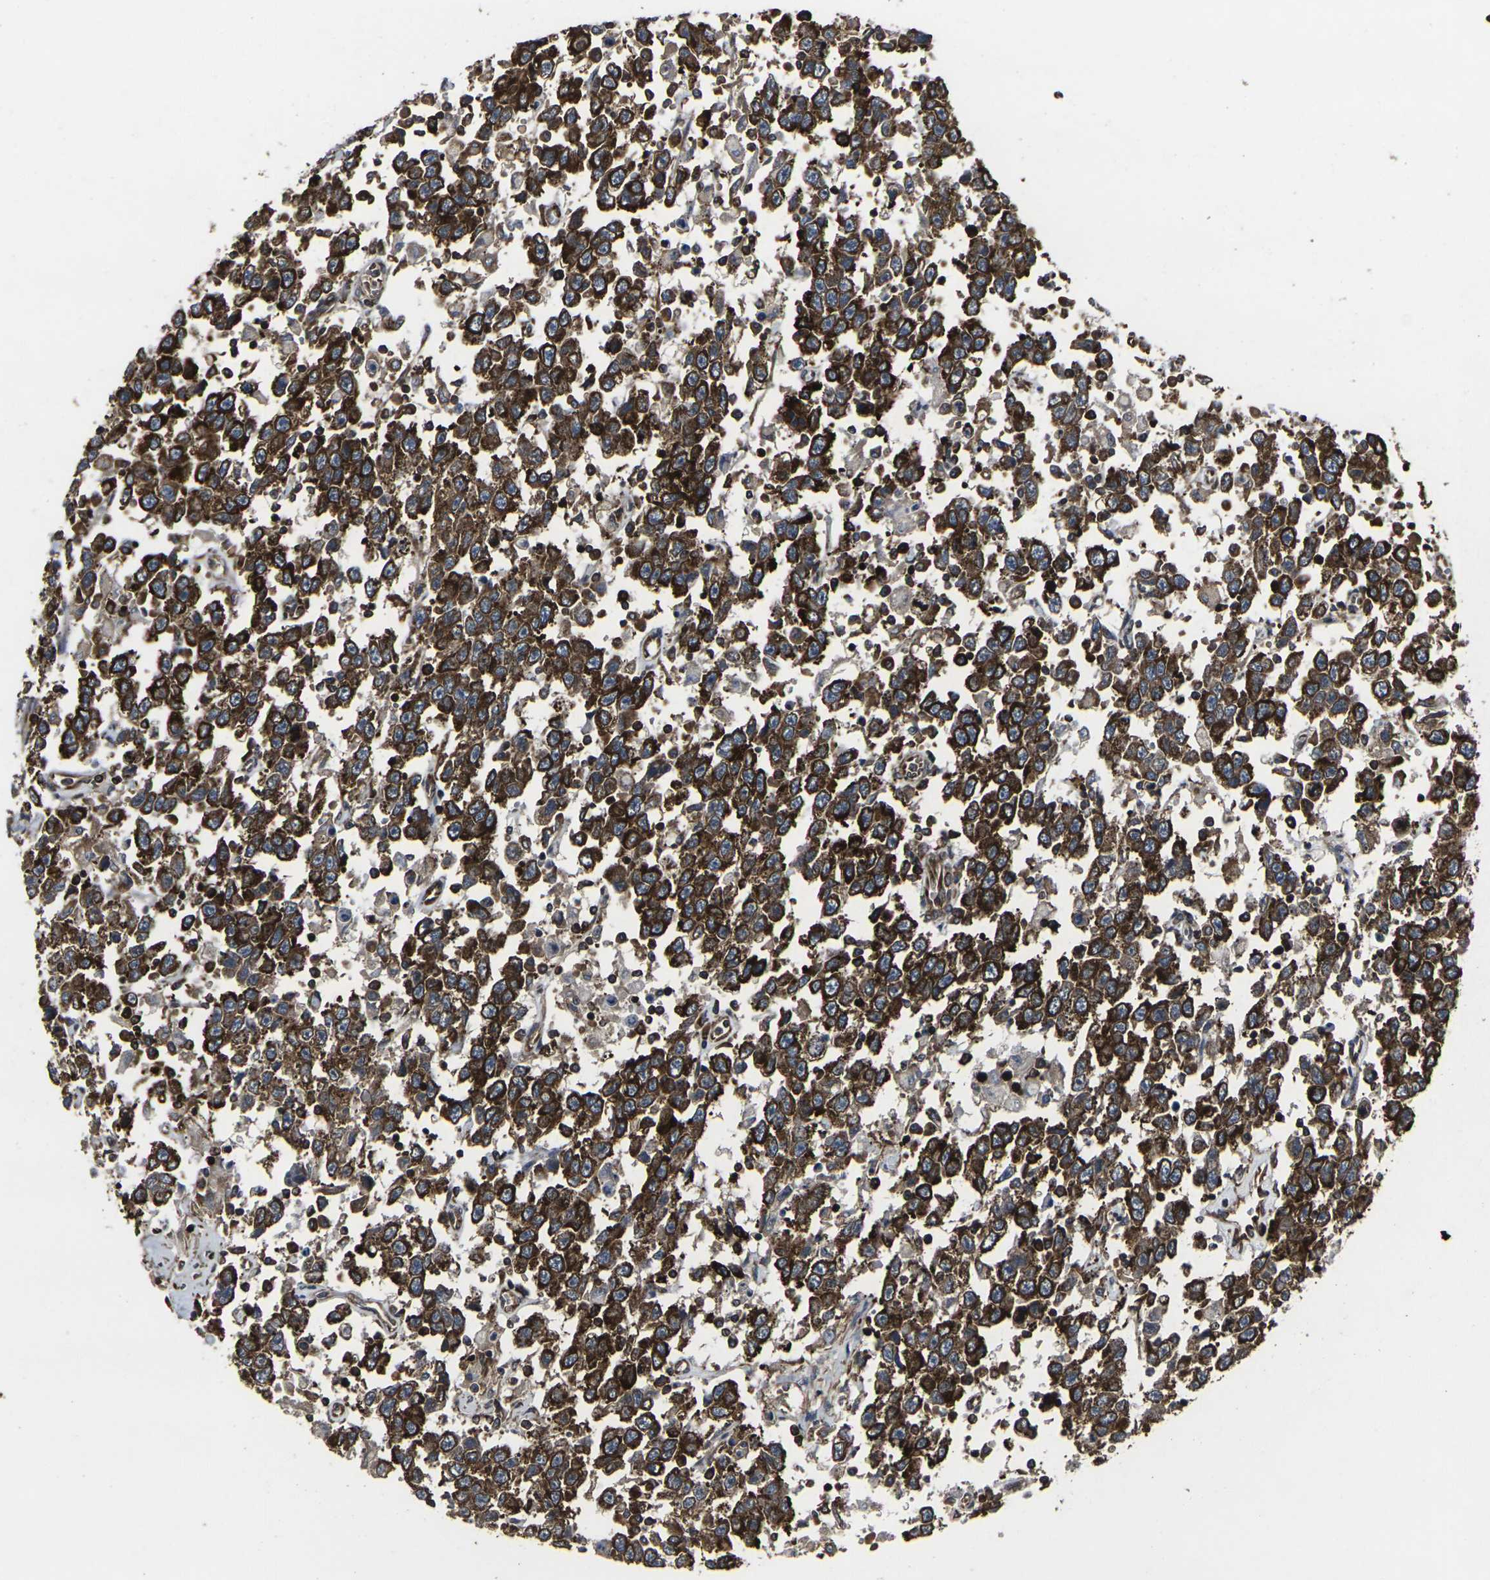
{"staining": {"intensity": "strong", "quantity": ">75%", "location": "cytoplasmic/membranous"}, "tissue": "testis cancer", "cell_type": "Tumor cells", "image_type": "cancer", "snomed": [{"axis": "morphology", "description": "Seminoma, NOS"}, {"axis": "topography", "description": "Testis"}], "caption": "A photomicrograph of human testis cancer stained for a protein exhibits strong cytoplasmic/membranous brown staining in tumor cells.", "gene": "MARCHF2", "patient": {"sex": "male", "age": 41}}